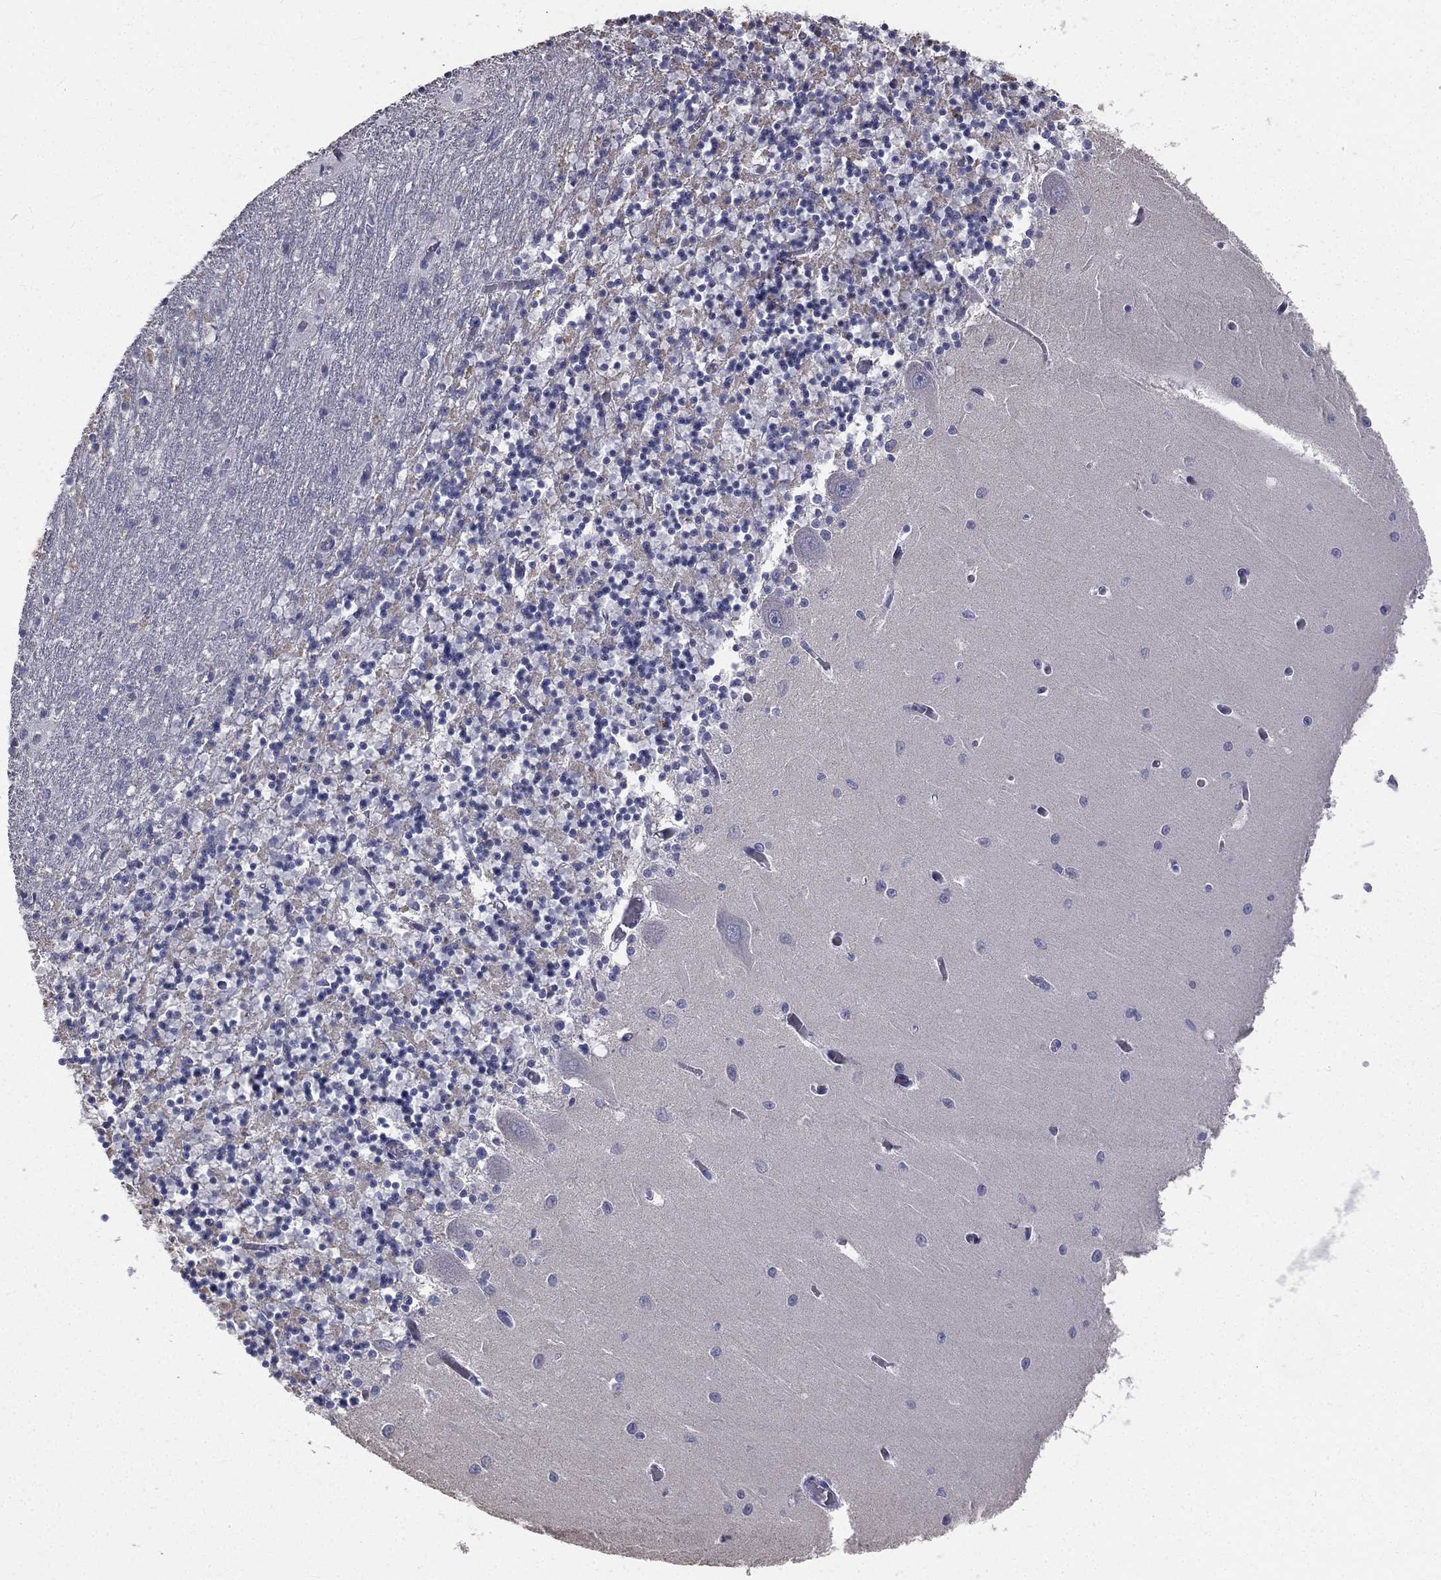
{"staining": {"intensity": "negative", "quantity": "none", "location": "none"}, "tissue": "cerebellum", "cell_type": "Cells in granular layer", "image_type": "normal", "snomed": [{"axis": "morphology", "description": "Normal tissue, NOS"}, {"axis": "topography", "description": "Cerebellum"}], "caption": "The immunohistochemistry photomicrograph has no significant staining in cells in granular layer of cerebellum.", "gene": "MUC13", "patient": {"sex": "female", "age": 64}}